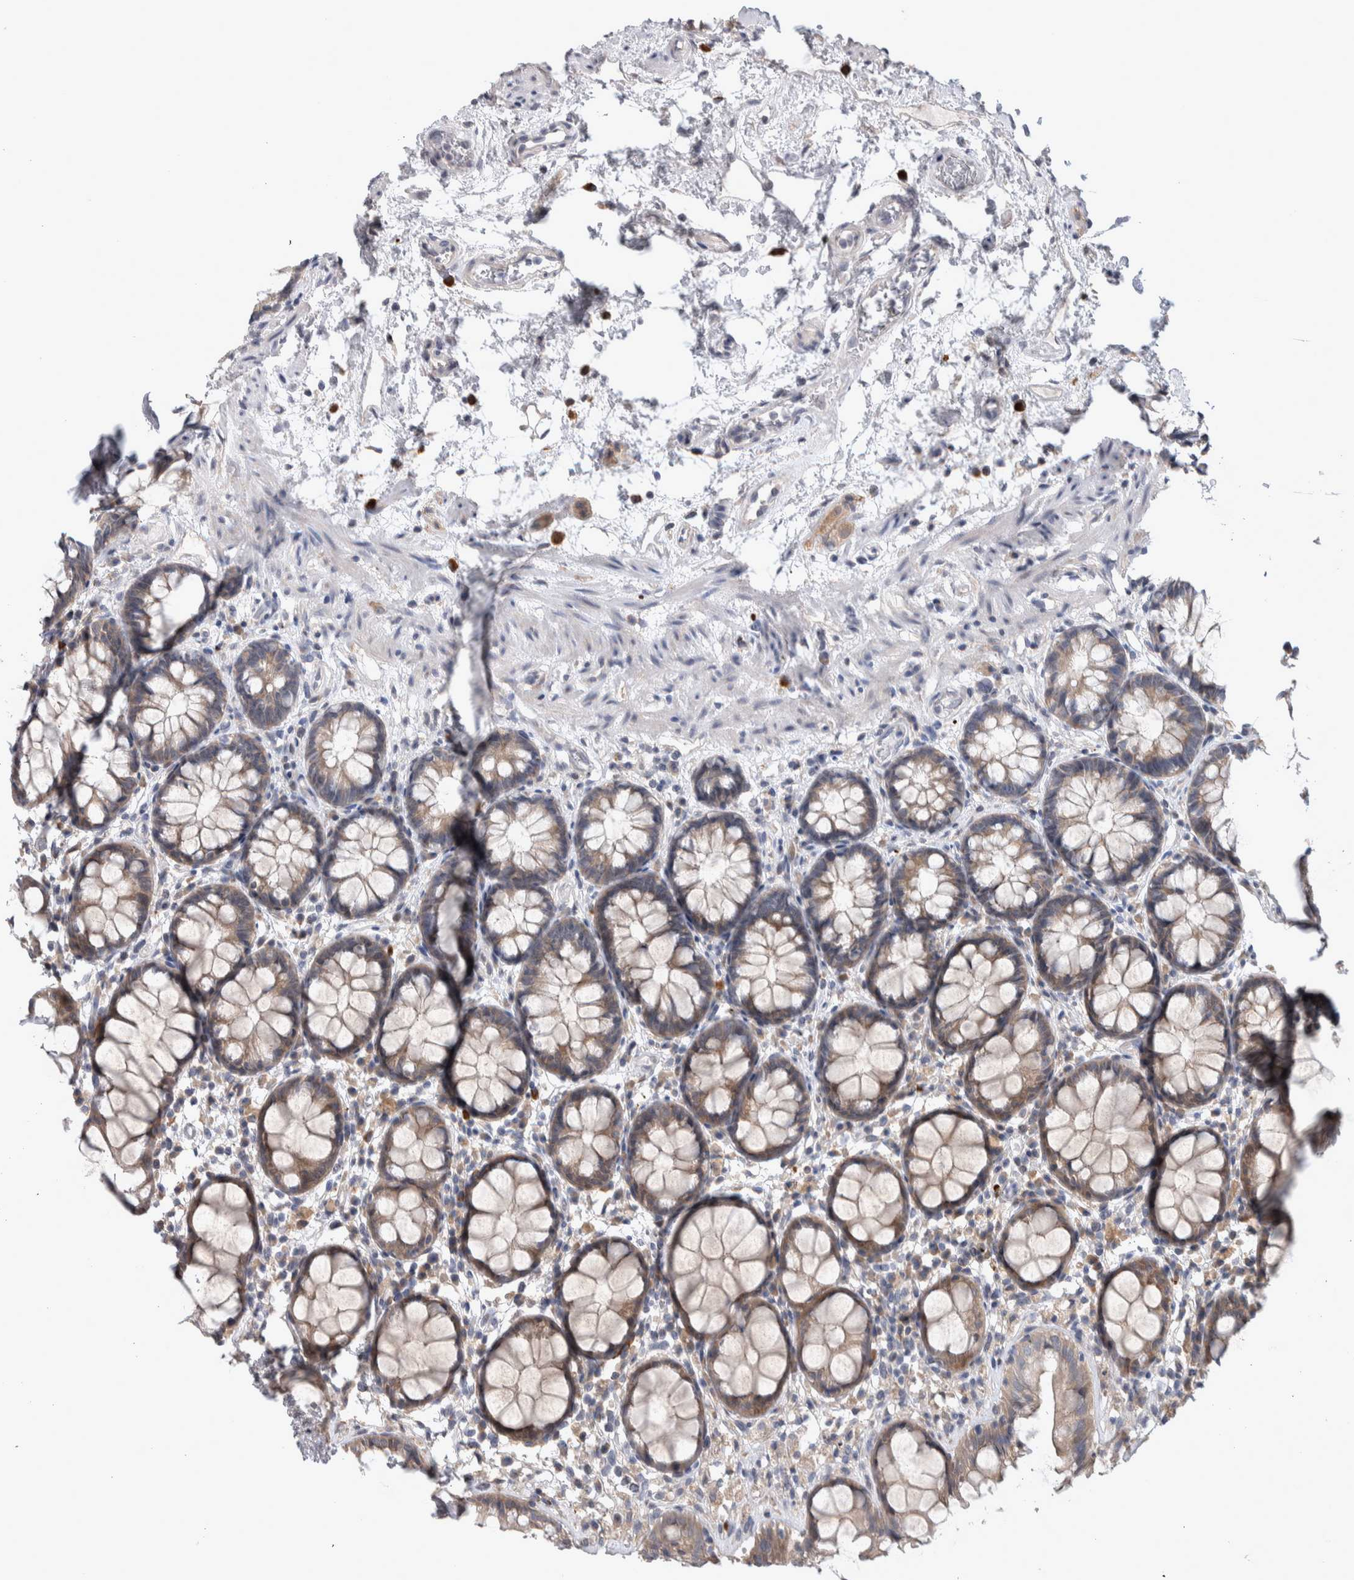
{"staining": {"intensity": "moderate", "quantity": "25%-75%", "location": "cytoplasmic/membranous"}, "tissue": "rectum", "cell_type": "Glandular cells", "image_type": "normal", "snomed": [{"axis": "morphology", "description": "Normal tissue, NOS"}, {"axis": "topography", "description": "Rectum"}], "caption": "Rectum stained with immunohistochemistry demonstrates moderate cytoplasmic/membranous expression in about 25%-75% of glandular cells. The staining is performed using DAB brown chromogen to label protein expression. The nuclei are counter-stained blue using hematoxylin.", "gene": "IBTK", "patient": {"sex": "male", "age": 64}}